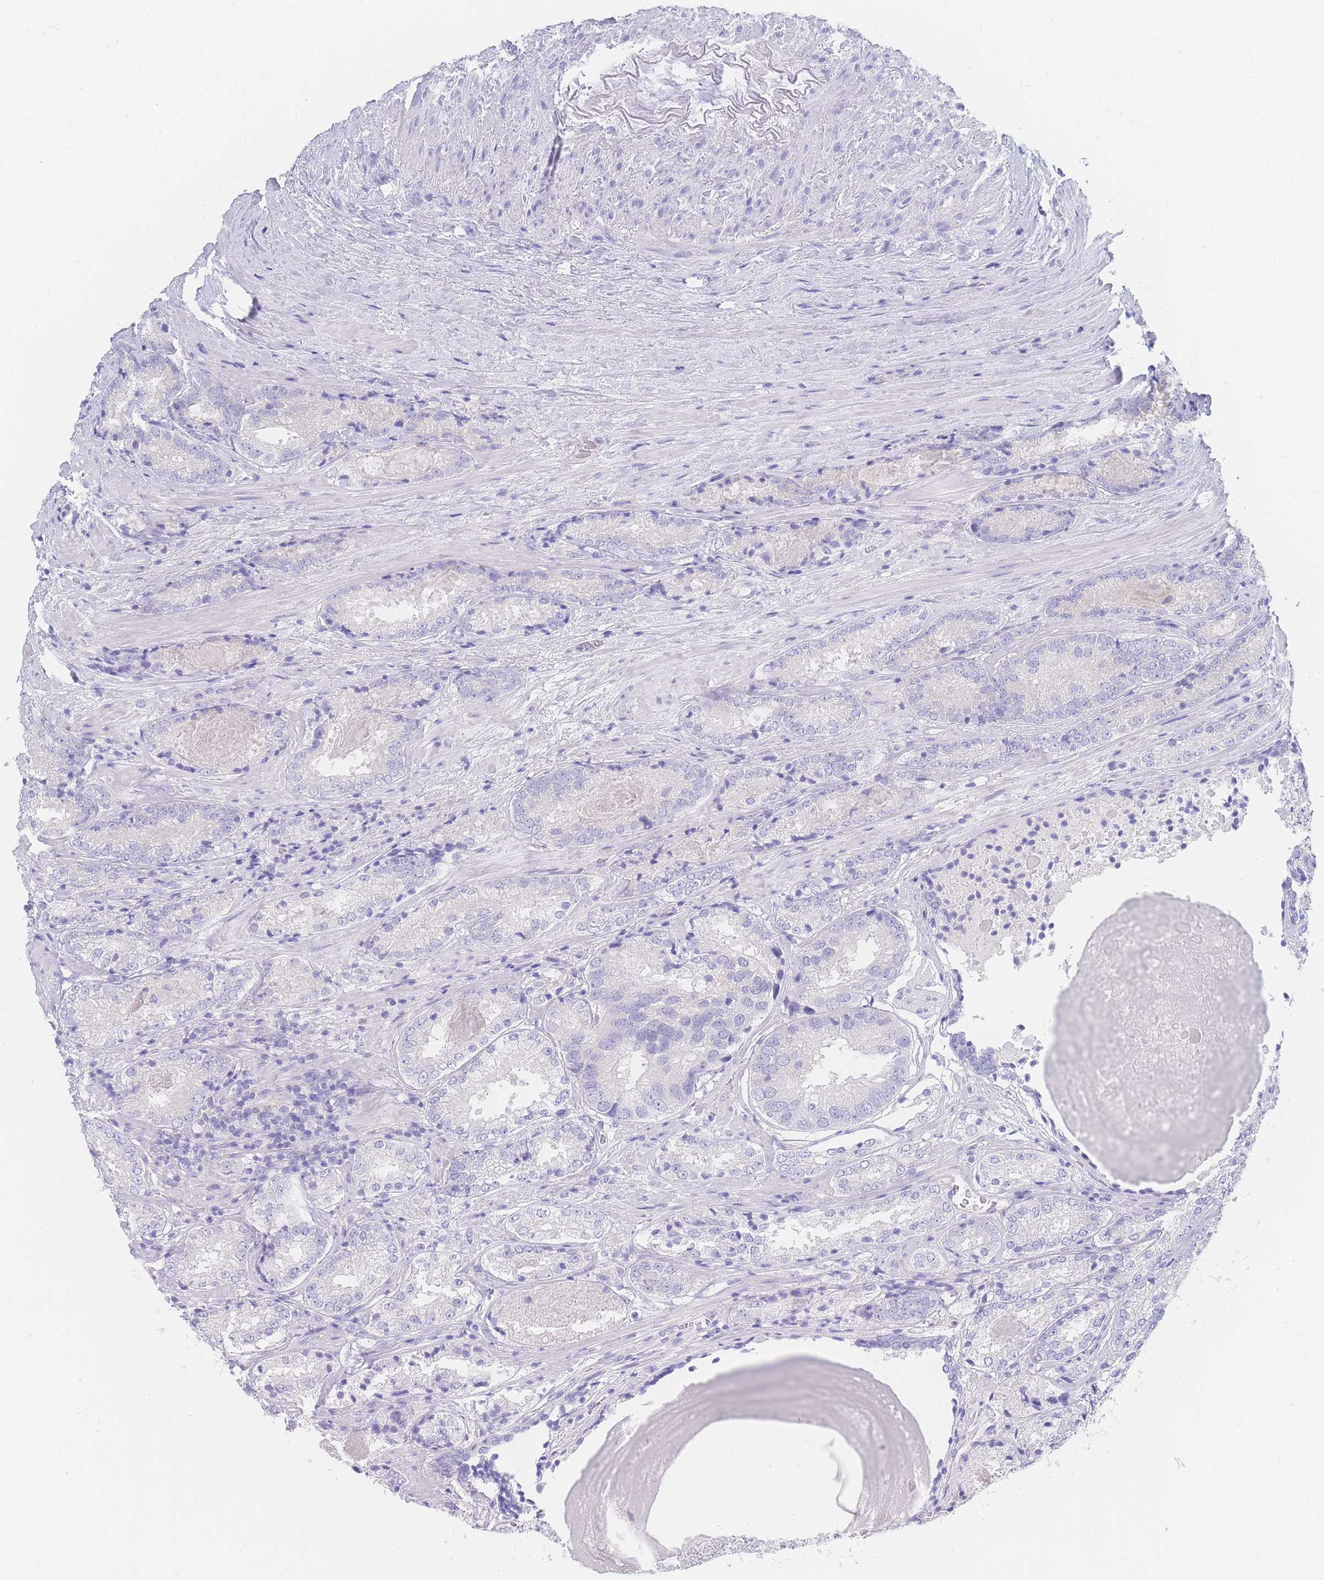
{"staining": {"intensity": "negative", "quantity": "none", "location": "none"}, "tissue": "prostate cancer", "cell_type": "Tumor cells", "image_type": "cancer", "snomed": [{"axis": "morphology", "description": "Adenocarcinoma, High grade"}, {"axis": "topography", "description": "Prostate"}], "caption": "A photomicrograph of human prostate cancer (high-grade adenocarcinoma) is negative for staining in tumor cells.", "gene": "LZTFL1", "patient": {"sex": "male", "age": 63}}